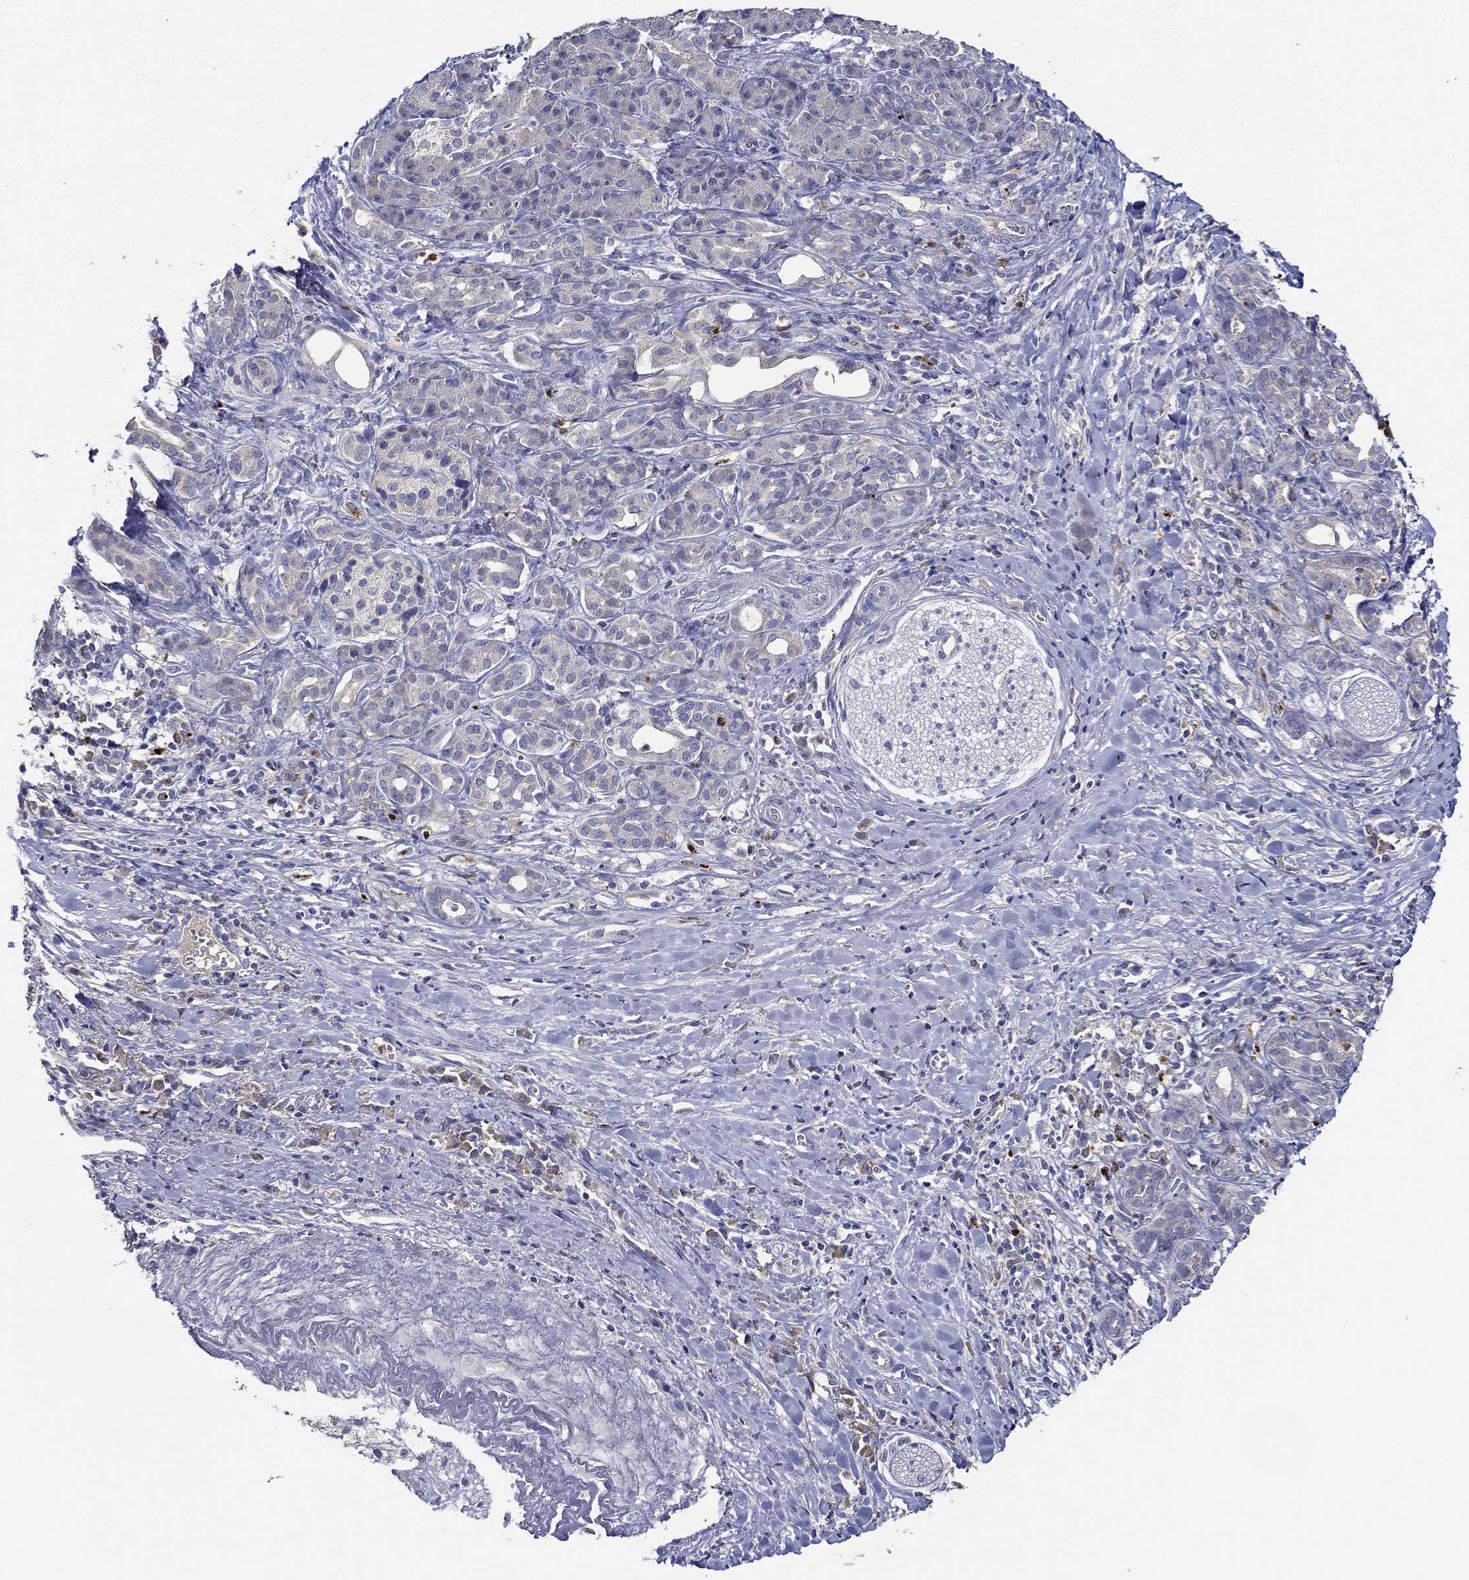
{"staining": {"intensity": "strong", "quantity": "<25%", "location": "cytoplasmic/membranous"}, "tissue": "pancreatic cancer", "cell_type": "Tumor cells", "image_type": "cancer", "snomed": [{"axis": "morphology", "description": "Adenocarcinoma, NOS"}, {"axis": "topography", "description": "Pancreas"}], "caption": "Pancreatic adenocarcinoma stained with a protein marker demonstrates strong staining in tumor cells.", "gene": "CHIT1", "patient": {"sex": "male", "age": 61}}